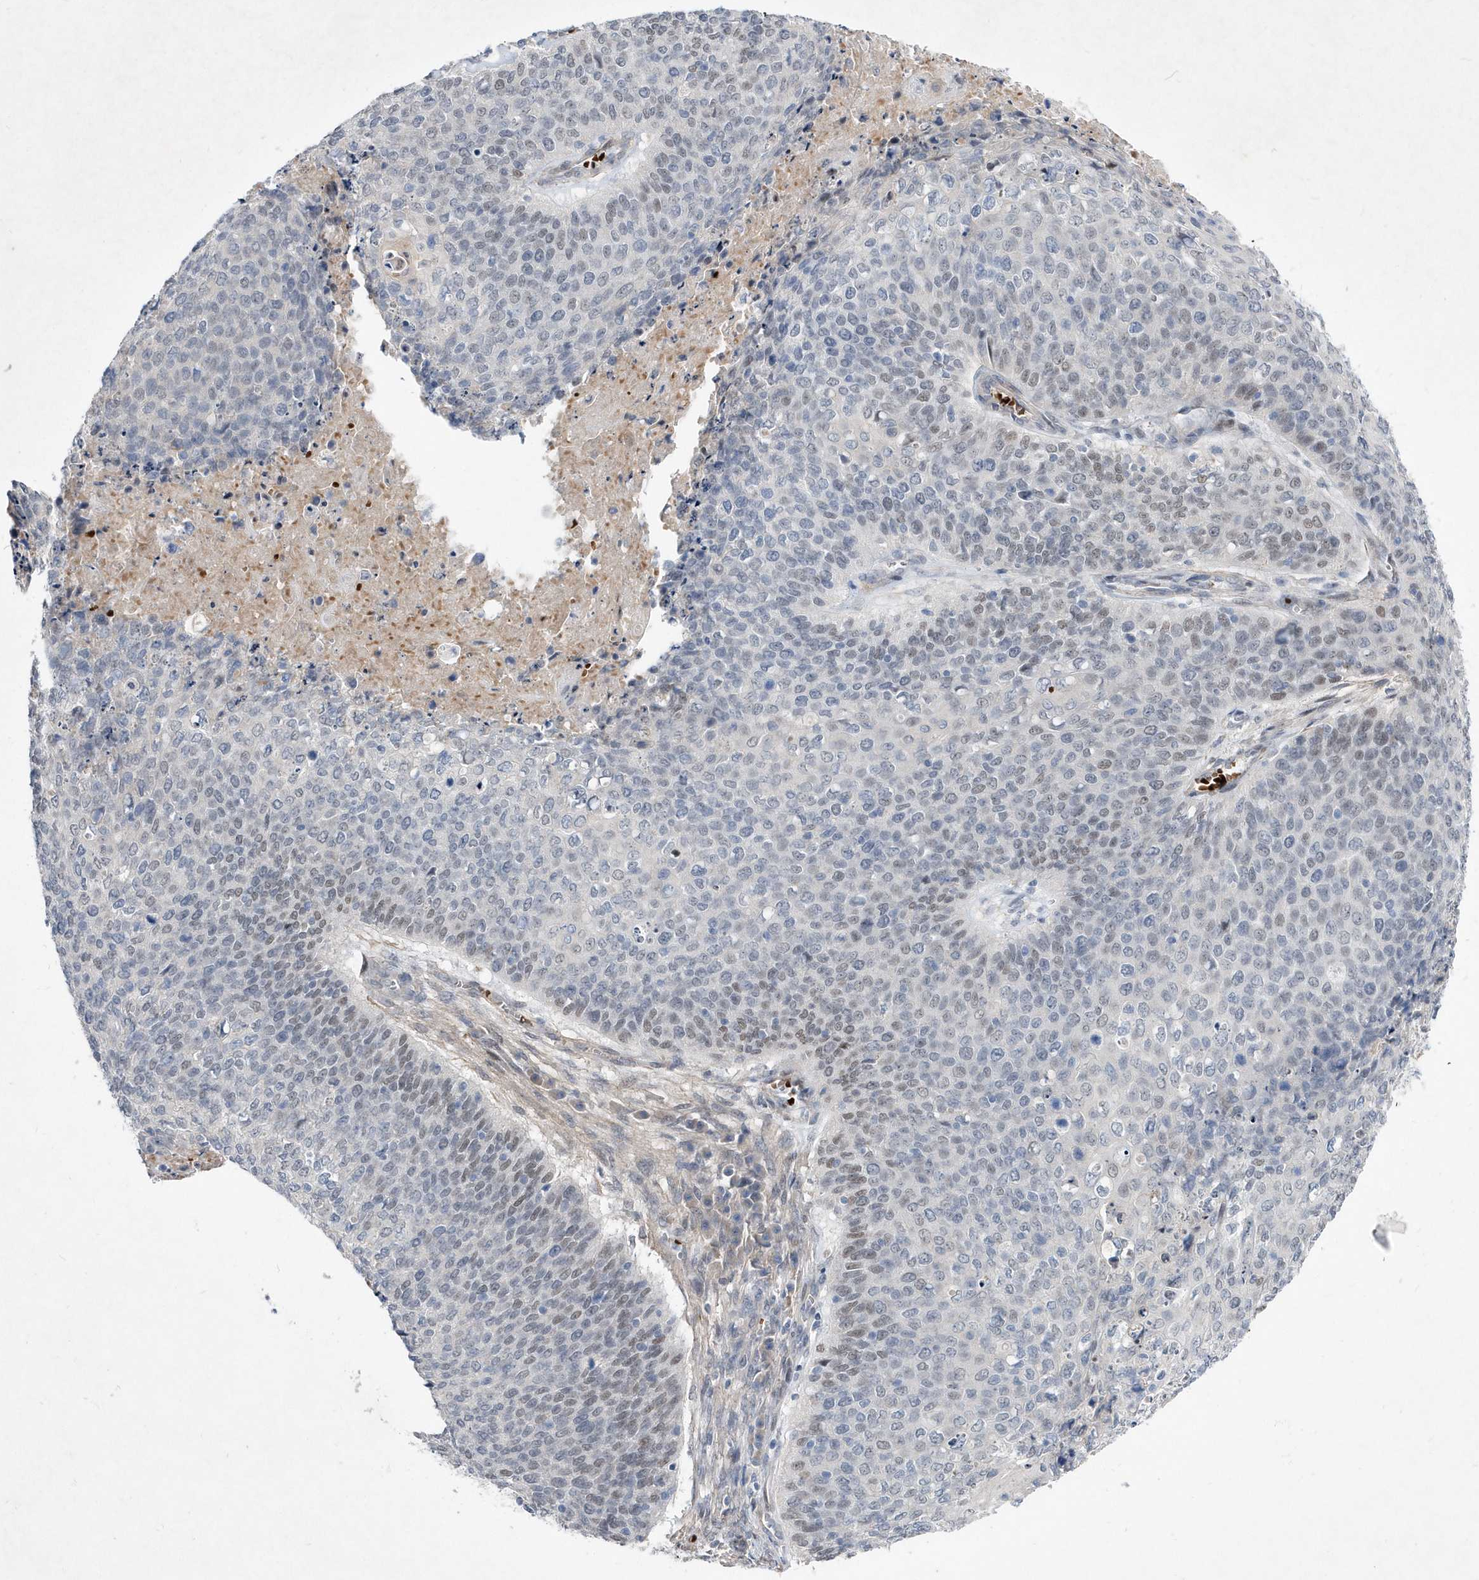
{"staining": {"intensity": "weak", "quantity": "<25%", "location": "nuclear"}, "tissue": "cervical cancer", "cell_type": "Tumor cells", "image_type": "cancer", "snomed": [{"axis": "morphology", "description": "Squamous cell carcinoma, NOS"}, {"axis": "topography", "description": "Cervix"}], "caption": "Immunohistochemical staining of human squamous cell carcinoma (cervical) exhibits no significant staining in tumor cells.", "gene": "ZNF875", "patient": {"sex": "female", "age": 39}}